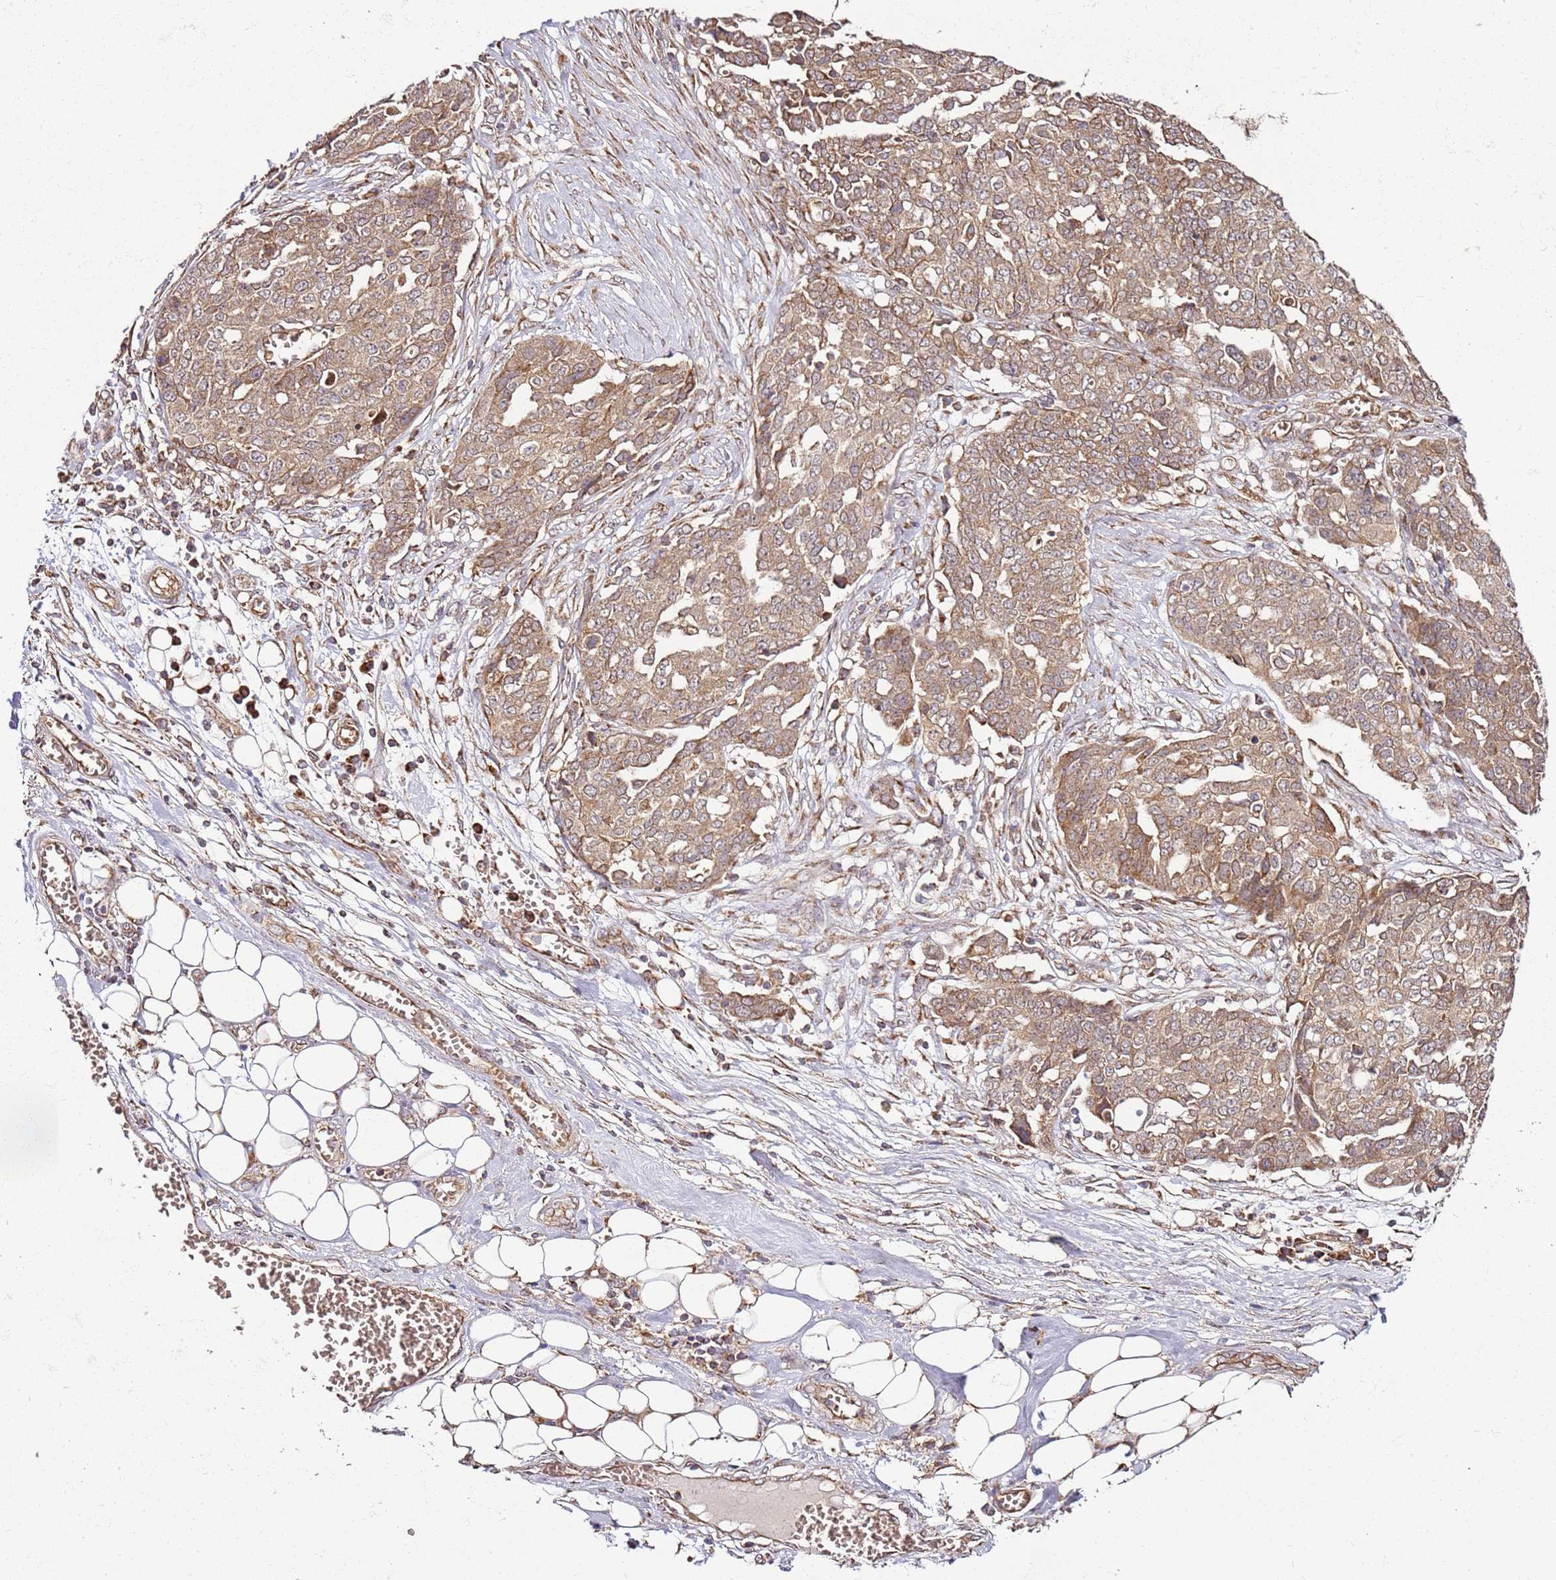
{"staining": {"intensity": "moderate", "quantity": ">75%", "location": "cytoplasmic/membranous"}, "tissue": "ovarian cancer", "cell_type": "Tumor cells", "image_type": "cancer", "snomed": [{"axis": "morphology", "description": "Cystadenocarcinoma, serous, NOS"}, {"axis": "topography", "description": "Soft tissue"}, {"axis": "topography", "description": "Ovary"}], "caption": "The photomicrograph reveals a brown stain indicating the presence of a protein in the cytoplasmic/membranous of tumor cells in ovarian serous cystadenocarcinoma. (brown staining indicates protein expression, while blue staining denotes nuclei).", "gene": "TM2D2", "patient": {"sex": "female", "age": 57}}